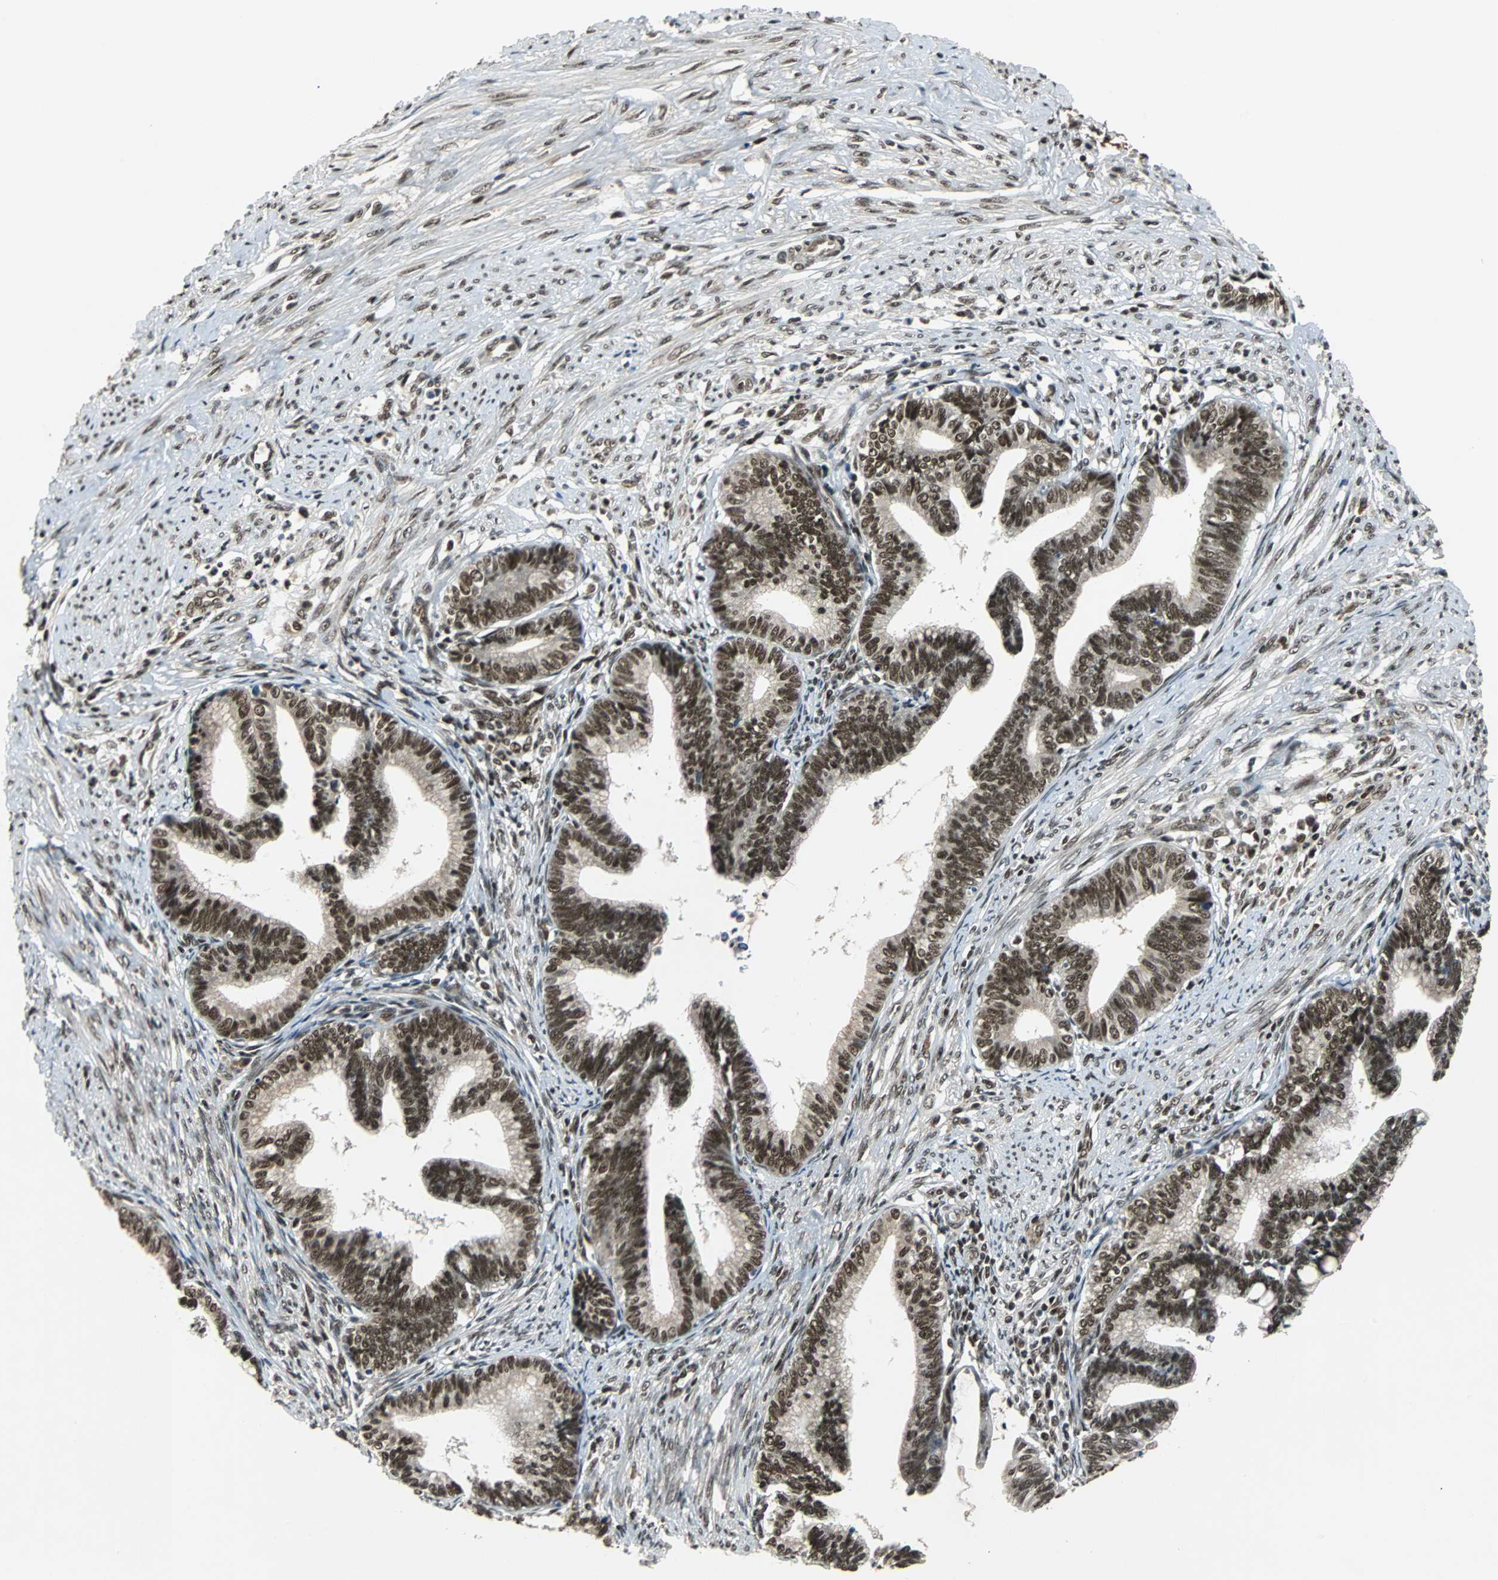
{"staining": {"intensity": "strong", "quantity": ">75%", "location": "nuclear"}, "tissue": "cervical cancer", "cell_type": "Tumor cells", "image_type": "cancer", "snomed": [{"axis": "morphology", "description": "Adenocarcinoma, NOS"}, {"axis": "topography", "description": "Cervix"}], "caption": "Immunohistochemistry (DAB) staining of human cervical adenocarcinoma shows strong nuclear protein expression in about >75% of tumor cells.", "gene": "TAF5", "patient": {"sex": "female", "age": 36}}